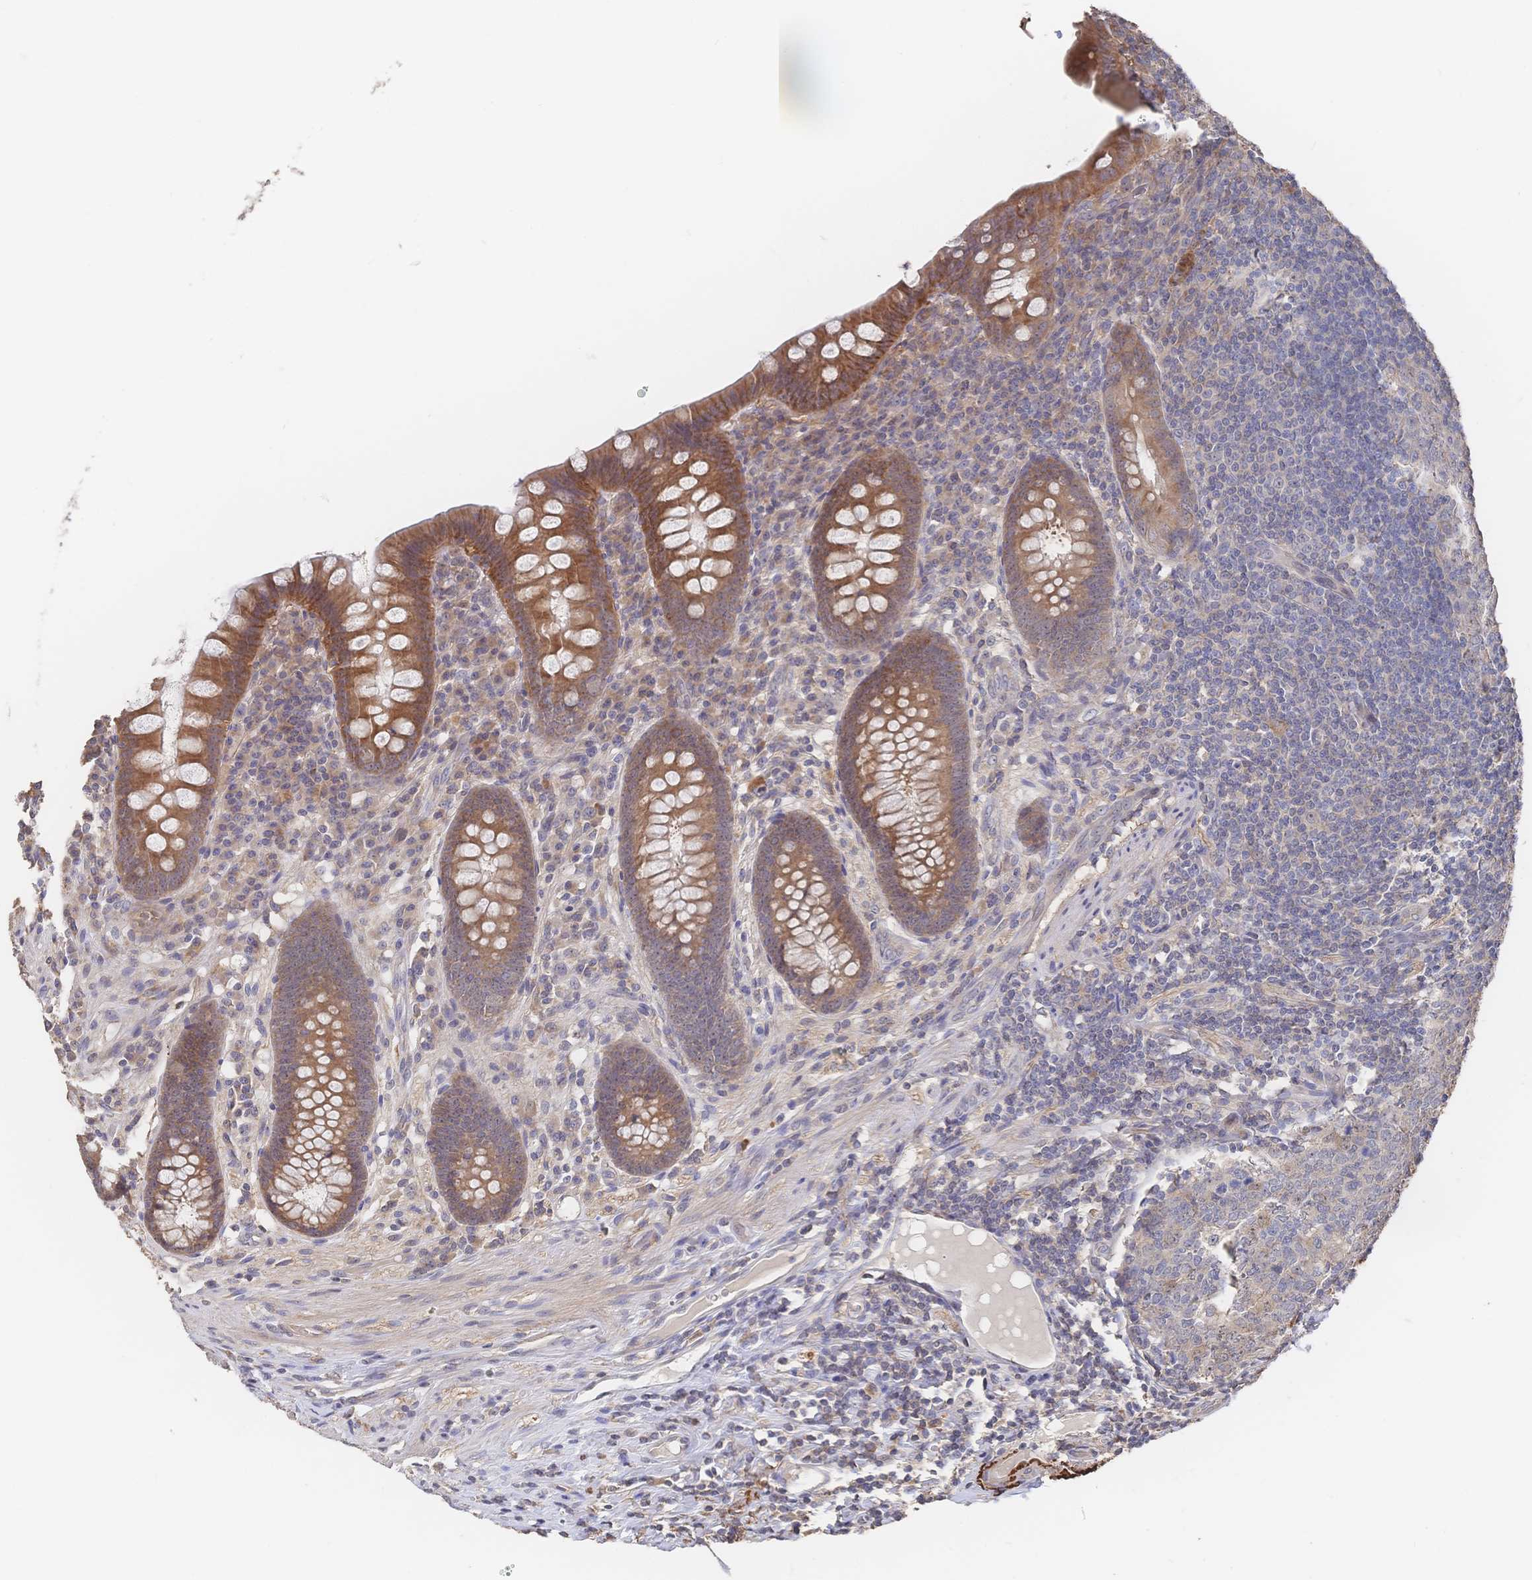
{"staining": {"intensity": "moderate", "quantity": "25%-75%", "location": "cytoplasmic/membranous"}, "tissue": "appendix", "cell_type": "Glandular cells", "image_type": "normal", "snomed": [{"axis": "morphology", "description": "Normal tissue, NOS"}, {"axis": "topography", "description": "Appendix"}], "caption": "Protein expression analysis of benign human appendix reveals moderate cytoplasmic/membranous positivity in approximately 25%-75% of glandular cells.", "gene": "DNAJA4", "patient": {"sex": "male", "age": 71}}